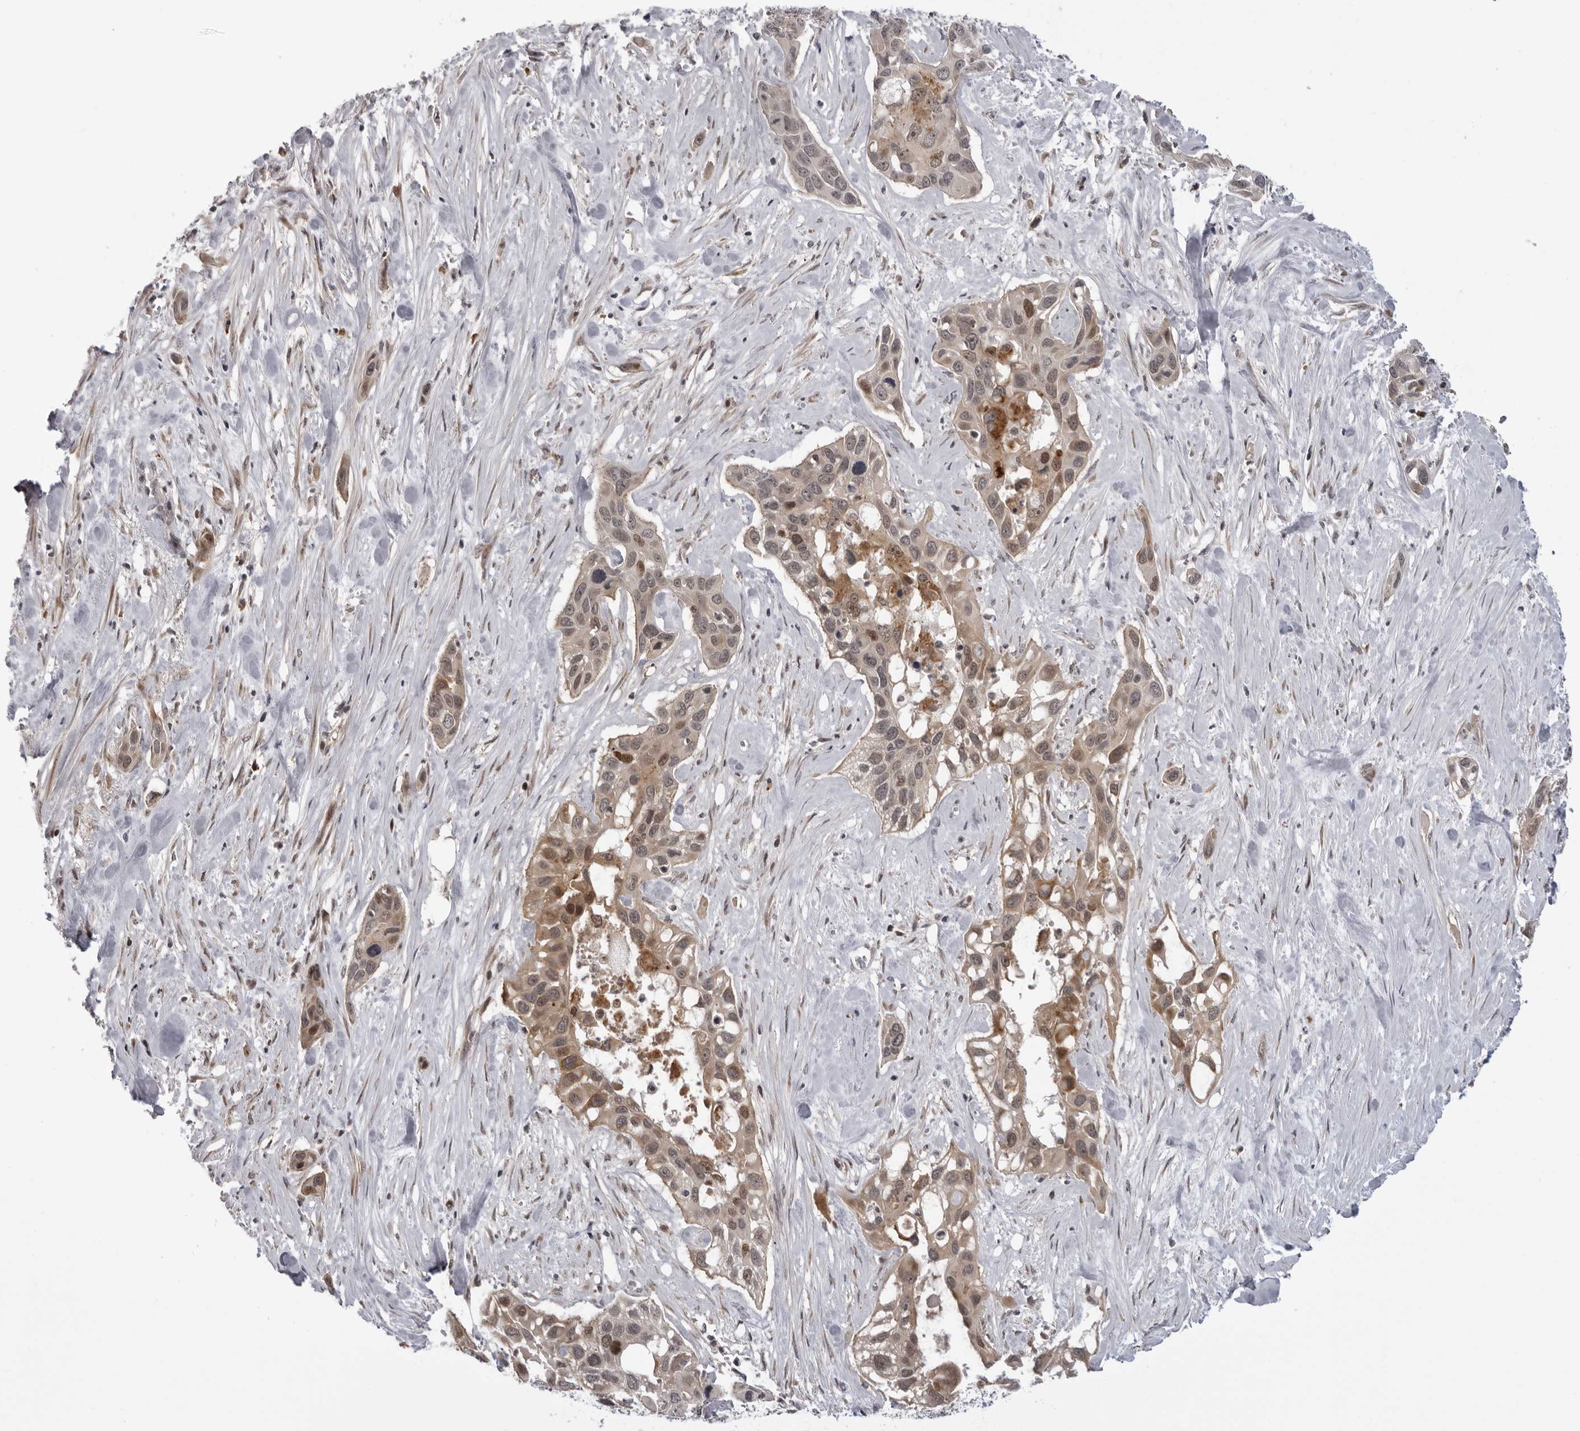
{"staining": {"intensity": "moderate", "quantity": ">75%", "location": "cytoplasmic/membranous,nuclear"}, "tissue": "pancreatic cancer", "cell_type": "Tumor cells", "image_type": "cancer", "snomed": [{"axis": "morphology", "description": "Adenocarcinoma, NOS"}, {"axis": "topography", "description": "Pancreas"}], "caption": "Pancreatic cancer (adenocarcinoma) stained with a protein marker displays moderate staining in tumor cells.", "gene": "ALPK2", "patient": {"sex": "female", "age": 60}}